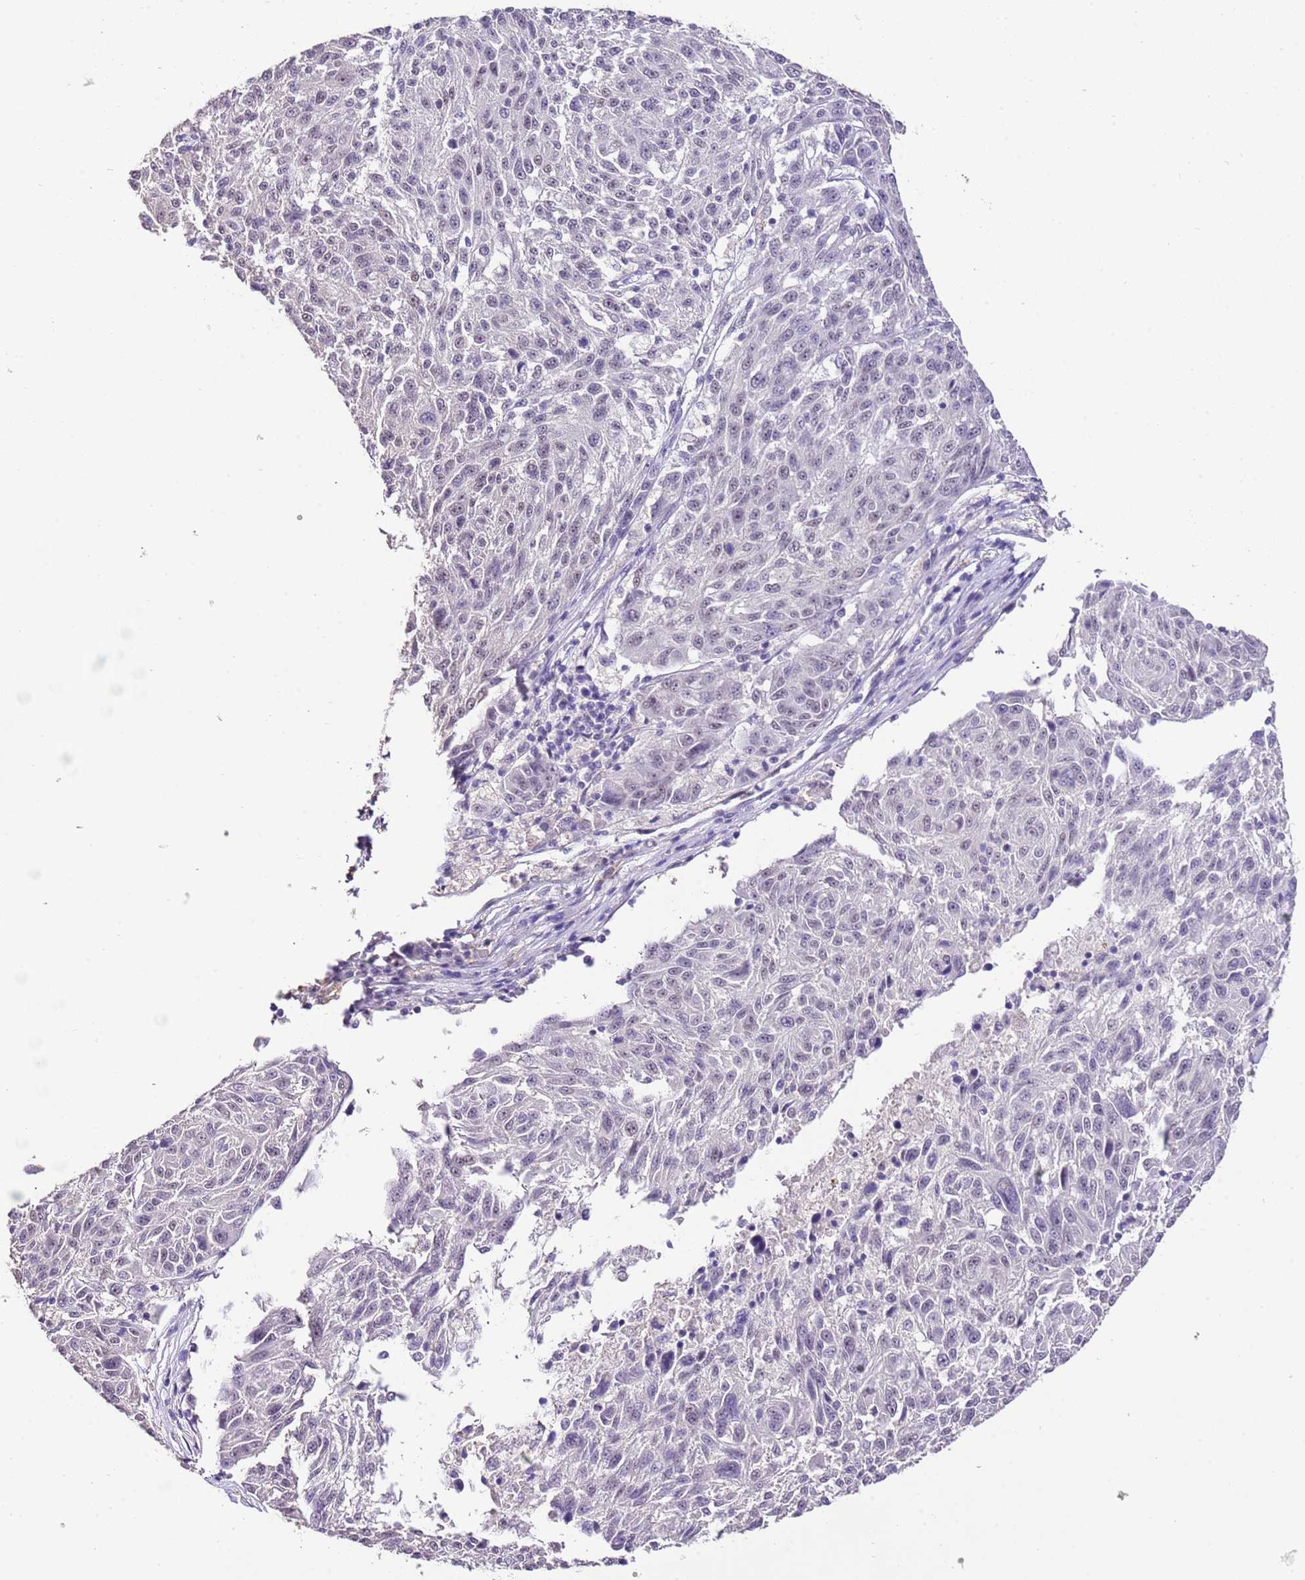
{"staining": {"intensity": "weak", "quantity": "25%-75%", "location": "nuclear"}, "tissue": "melanoma", "cell_type": "Tumor cells", "image_type": "cancer", "snomed": [{"axis": "morphology", "description": "Malignant melanoma, NOS"}, {"axis": "topography", "description": "Skin"}], "caption": "IHC (DAB (3,3'-diaminobenzidine)) staining of human melanoma demonstrates weak nuclear protein expression in about 25%-75% of tumor cells. (IHC, brightfield microscopy, high magnification).", "gene": "IZUMO4", "patient": {"sex": "male", "age": 53}}